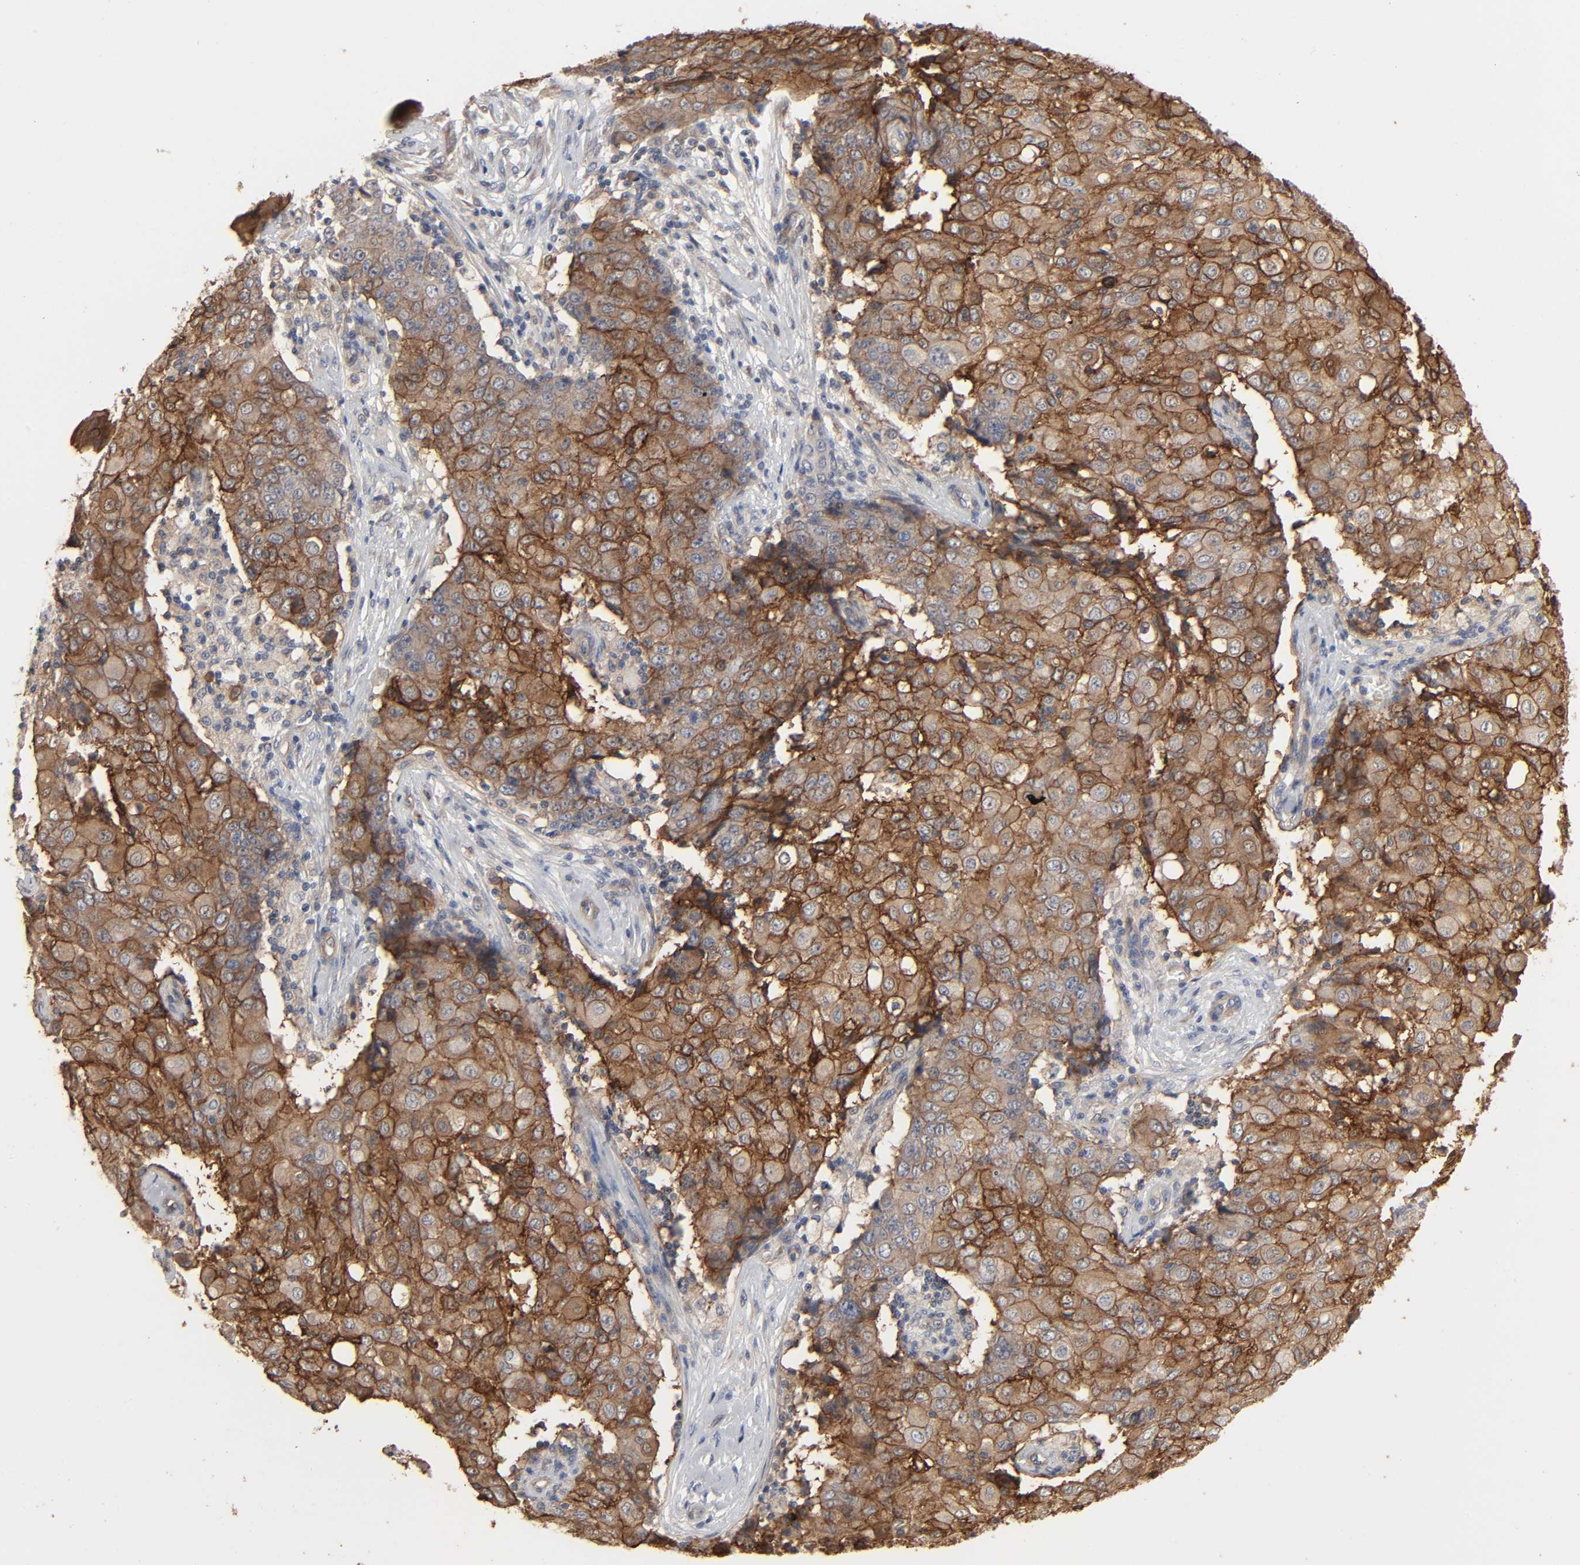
{"staining": {"intensity": "moderate", "quantity": "25%-75%", "location": "cytoplasmic/membranous"}, "tissue": "ovarian cancer", "cell_type": "Tumor cells", "image_type": "cancer", "snomed": [{"axis": "morphology", "description": "Carcinoma, endometroid"}, {"axis": "topography", "description": "Ovary"}], "caption": "Moderate cytoplasmic/membranous protein expression is identified in approximately 25%-75% of tumor cells in ovarian cancer (endometroid carcinoma).", "gene": "NDRG2", "patient": {"sex": "female", "age": 42}}